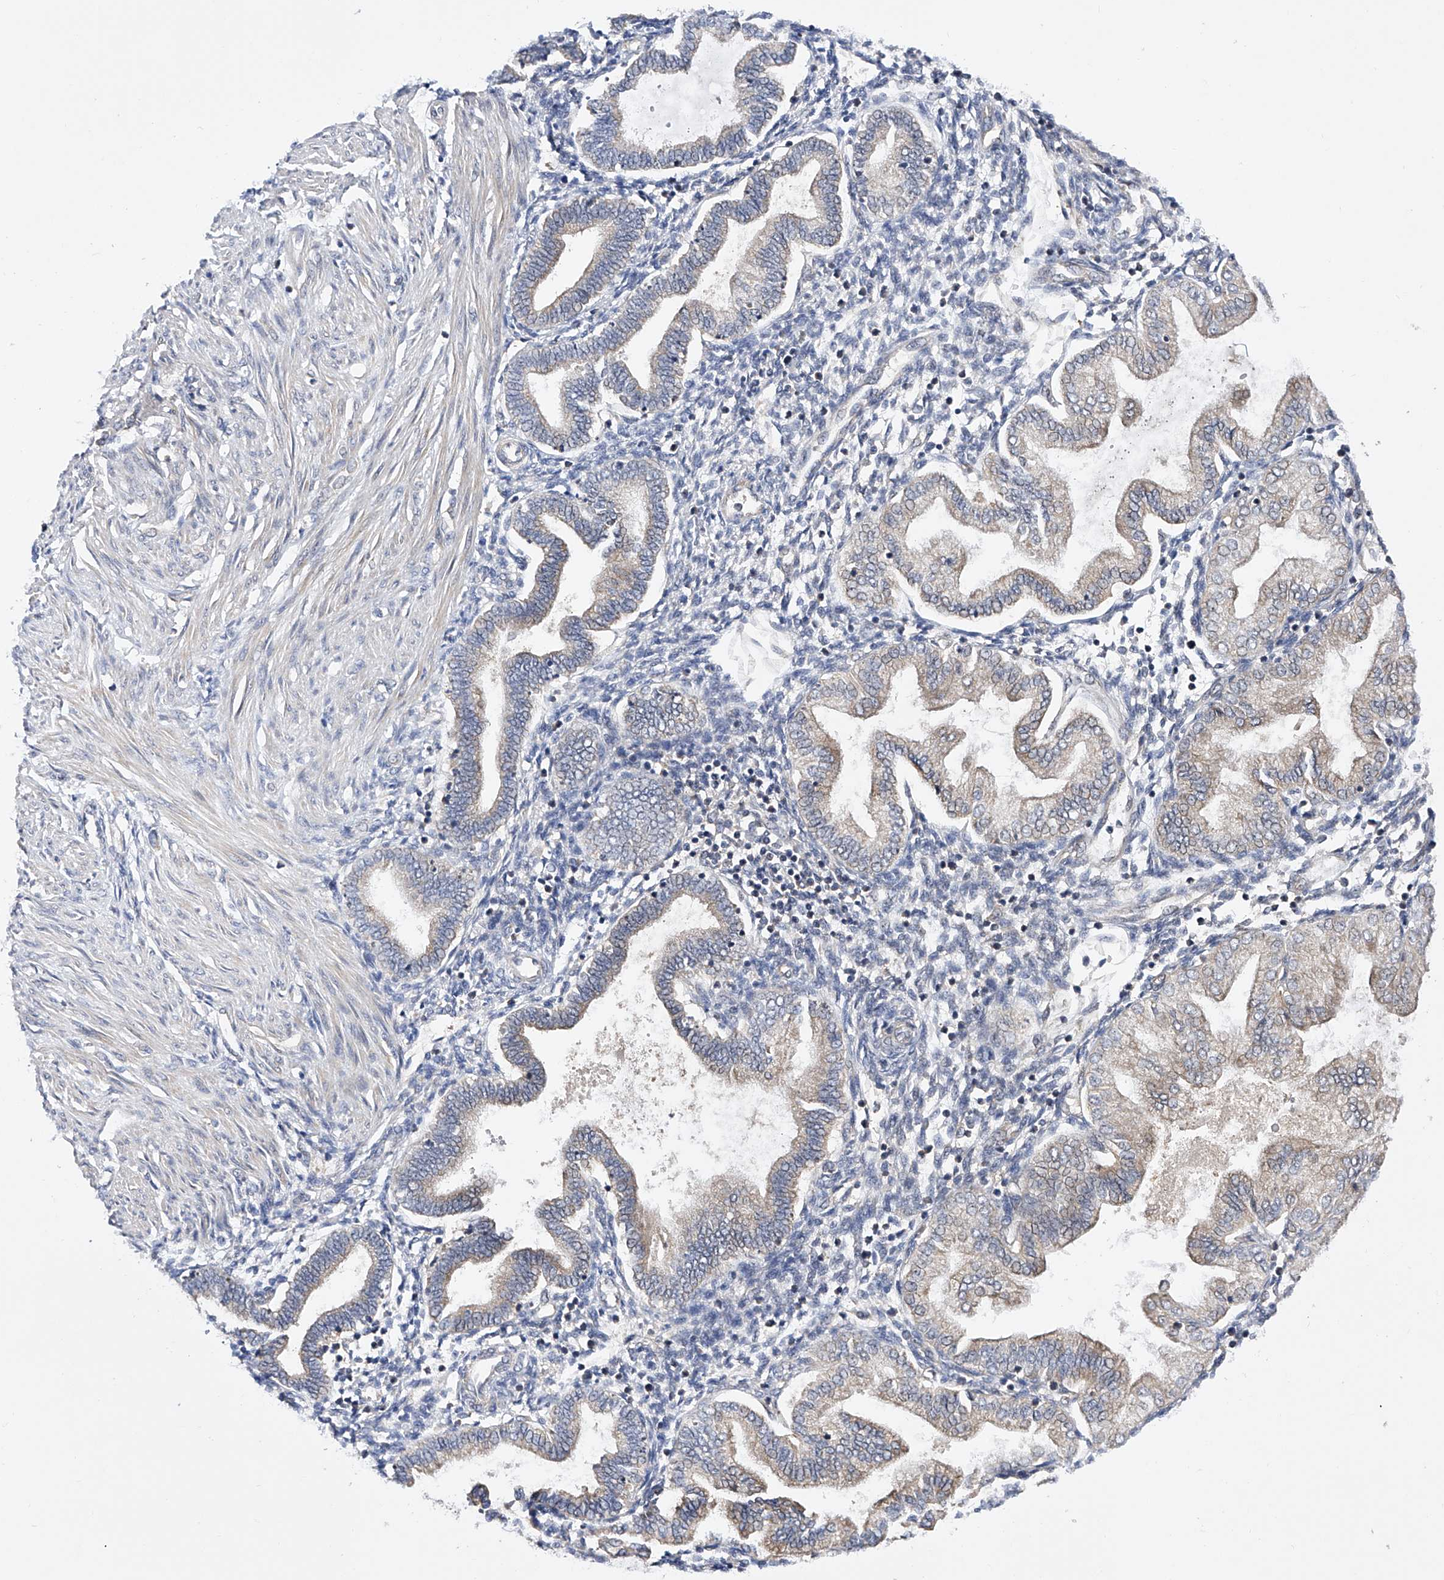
{"staining": {"intensity": "negative", "quantity": "none", "location": "none"}, "tissue": "endometrium", "cell_type": "Cells in endometrial stroma", "image_type": "normal", "snomed": [{"axis": "morphology", "description": "Normal tissue, NOS"}, {"axis": "topography", "description": "Endometrium"}], "caption": "This is an IHC histopathology image of unremarkable human endometrium. There is no expression in cells in endometrial stroma.", "gene": "USP45", "patient": {"sex": "female", "age": 53}}